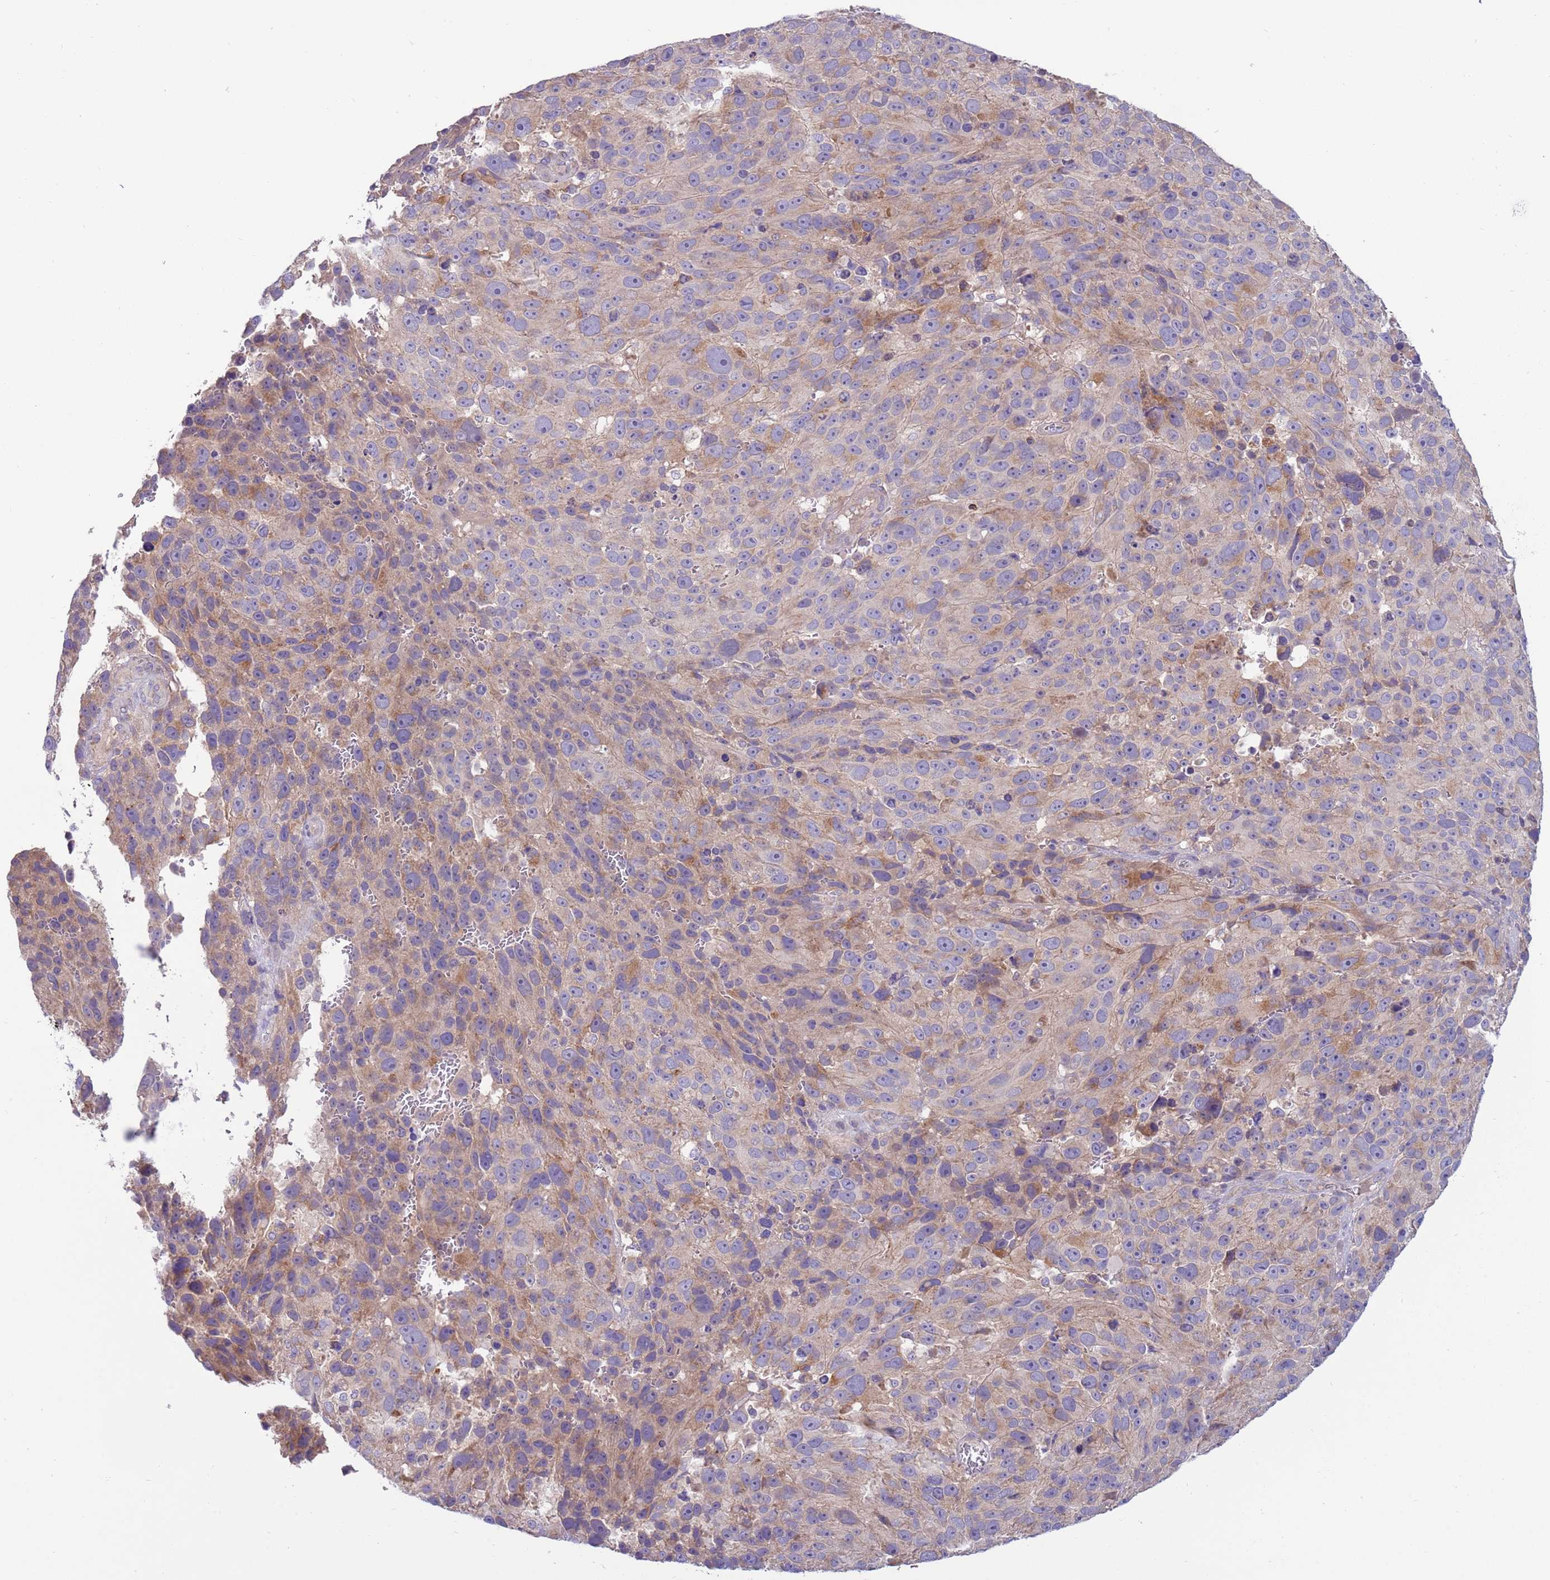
{"staining": {"intensity": "moderate", "quantity": "<25%", "location": "cytoplasmic/membranous"}, "tissue": "melanoma", "cell_type": "Tumor cells", "image_type": "cancer", "snomed": [{"axis": "morphology", "description": "Malignant melanoma, NOS"}, {"axis": "topography", "description": "Skin"}], "caption": "Malignant melanoma tissue exhibits moderate cytoplasmic/membranous expression in about <25% of tumor cells, visualized by immunohistochemistry.", "gene": "UQCRQ", "patient": {"sex": "male", "age": 84}}